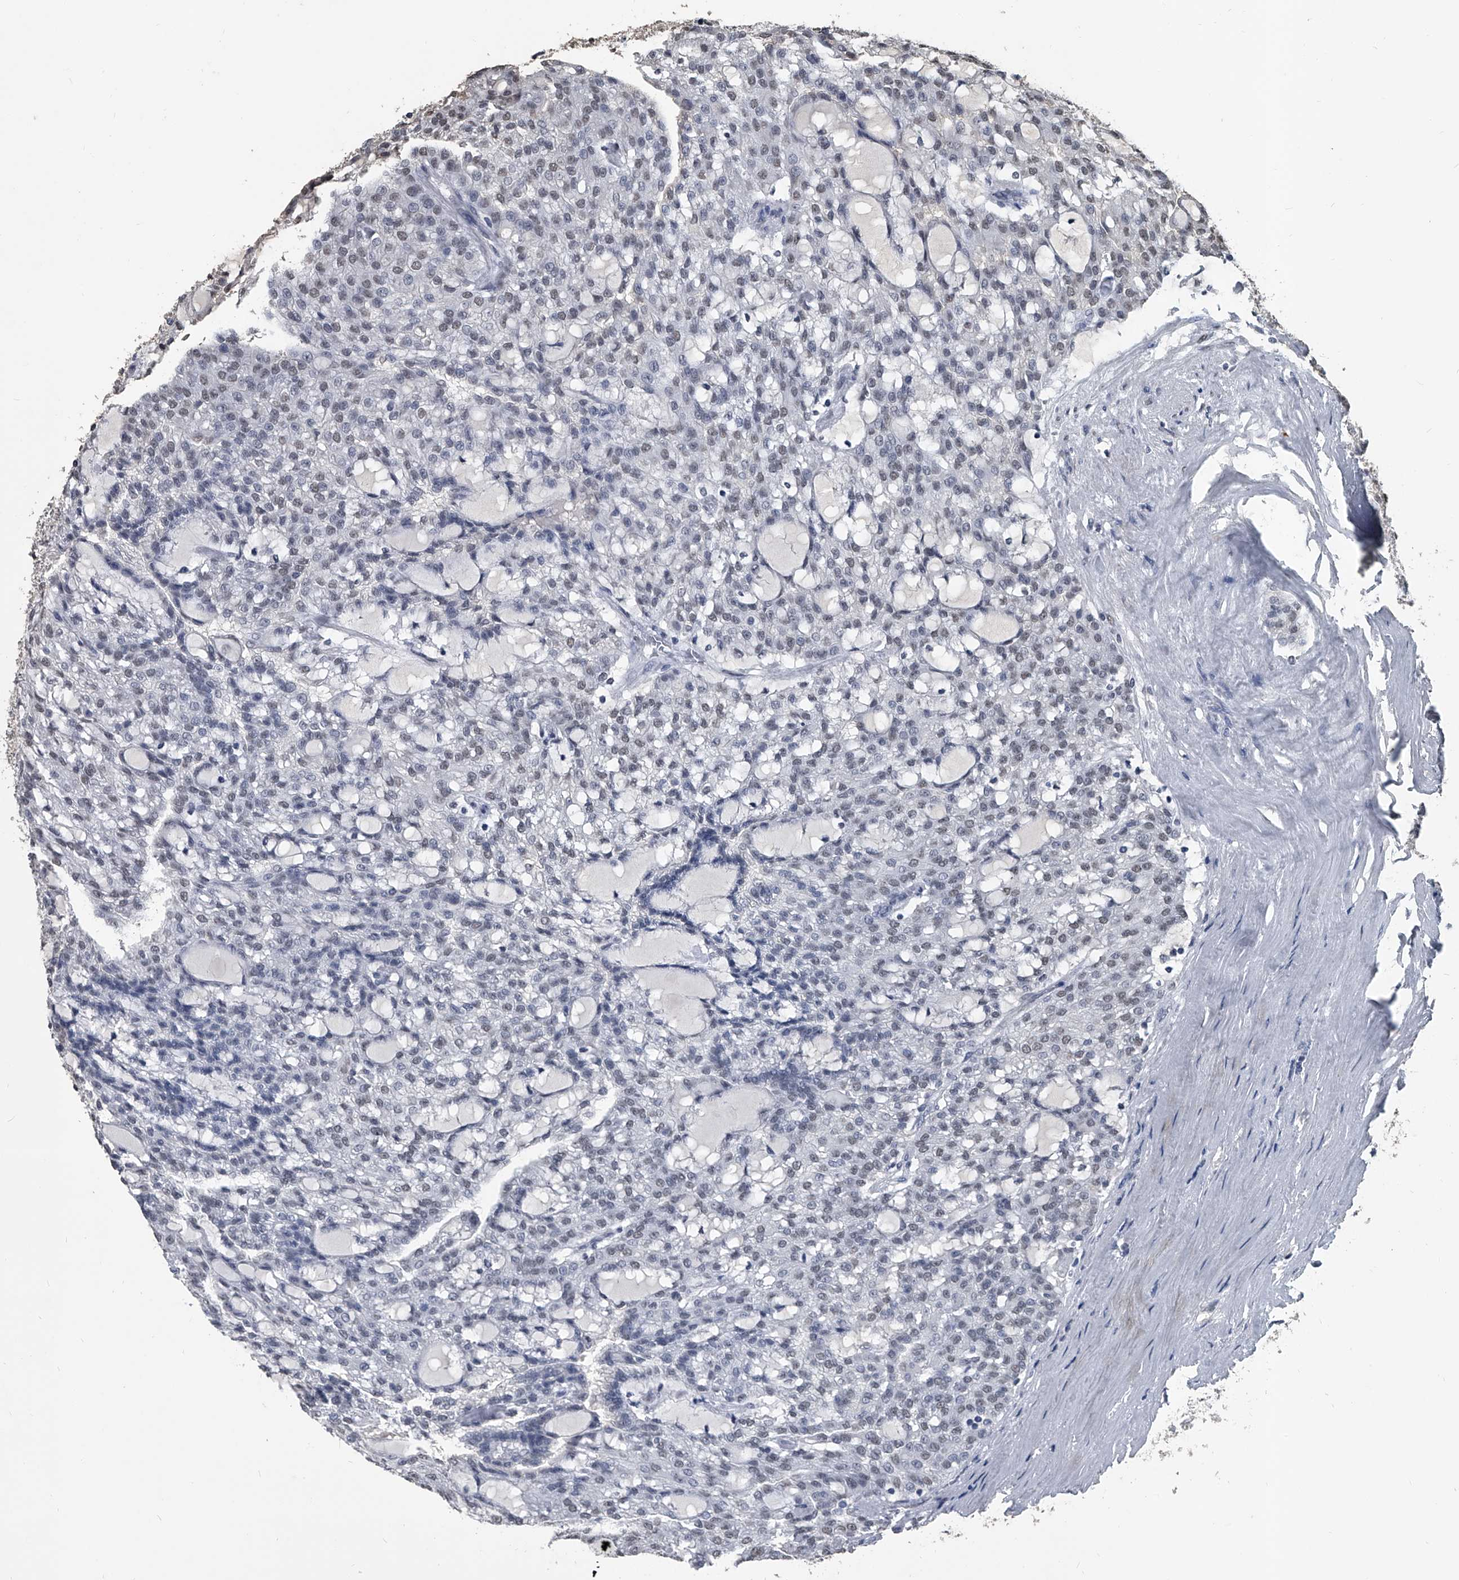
{"staining": {"intensity": "negative", "quantity": "none", "location": "none"}, "tissue": "renal cancer", "cell_type": "Tumor cells", "image_type": "cancer", "snomed": [{"axis": "morphology", "description": "Adenocarcinoma, NOS"}, {"axis": "topography", "description": "Kidney"}], "caption": "The photomicrograph shows no staining of tumor cells in renal cancer (adenocarcinoma). Nuclei are stained in blue.", "gene": "MATR3", "patient": {"sex": "male", "age": 63}}